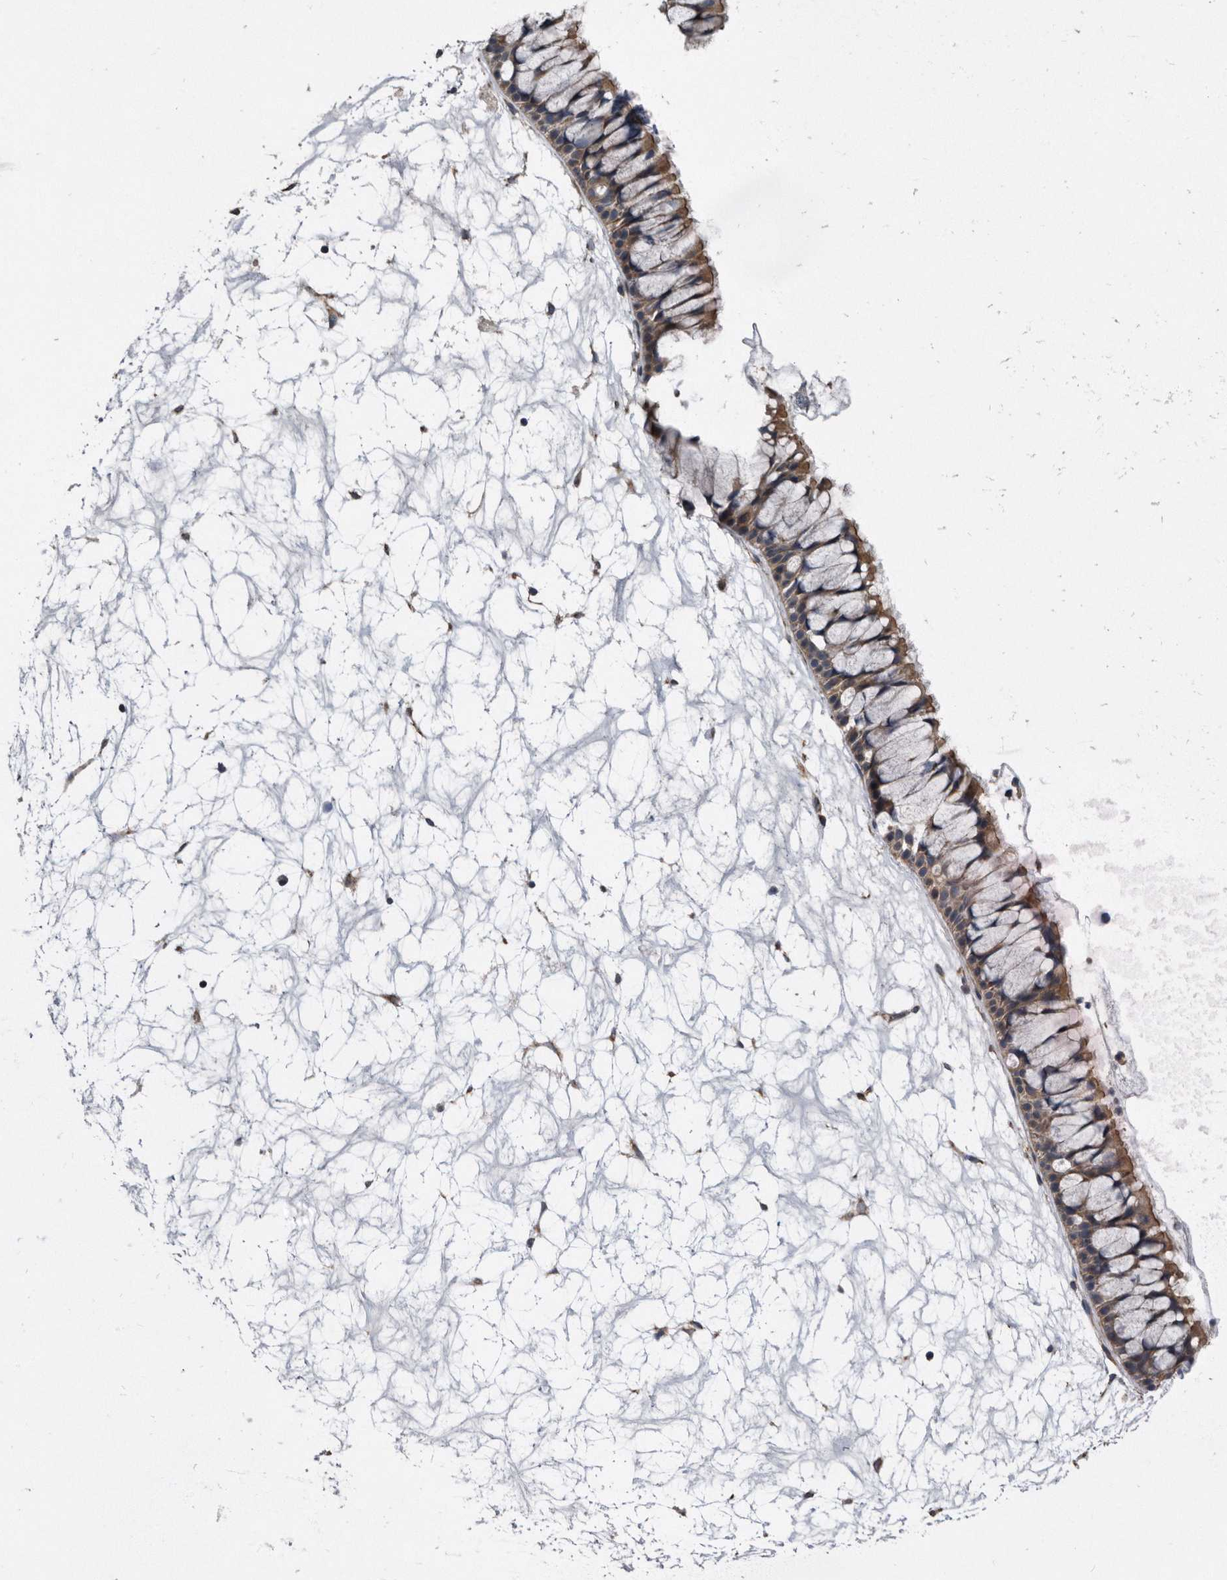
{"staining": {"intensity": "moderate", "quantity": ">75%", "location": "cytoplasmic/membranous"}, "tissue": "nasopharynx", "cell_type": "Respiratory epithelial cells", "image_type": "normal", "snomed": [{"axis": "morphology", "description": "Normal tissue, NOS"}, {"axis": "topography", "description": "Nasopharynx"}], "caption": "Unremarkable nasopharynx was stained to show a protein in brown. There is medium levels of moderate cytoplasmic/membranous positivity in approximately >75% of respiratory epithelial cells.", "gene": "ARMCX1", "patient": {"sex": "male", "age": 64}}